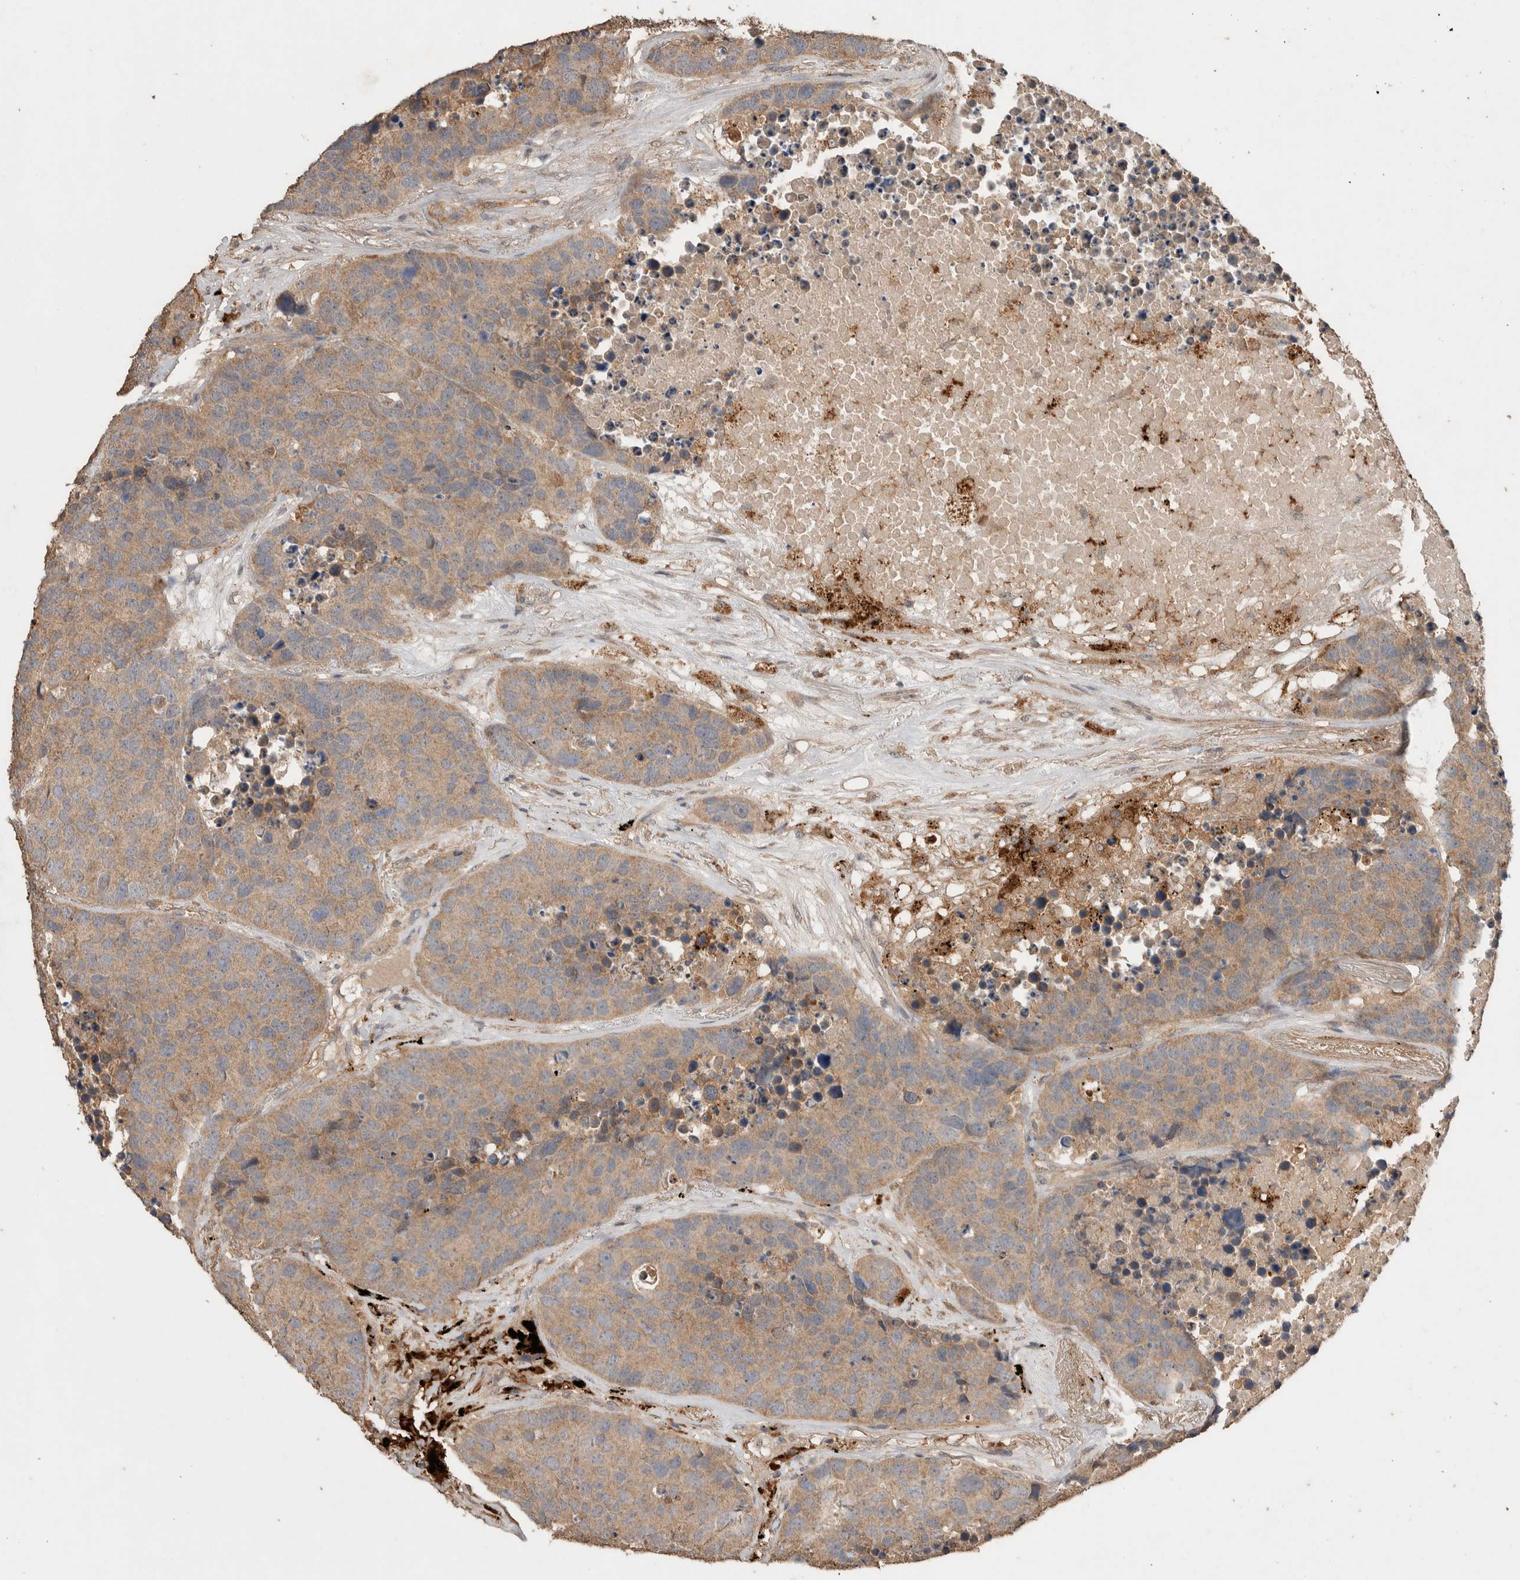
{"staining": {"intensity": "weak", "quantity": ">75%", "location": "cytoplasmic/membranous"}, "tissue": "carcinoid", "cell_type": "Tumor cells", "image_type": "cancer", "snomed": [{"axis": "morphology", "description": "Carcinoid, malignant, NOS"}, {"axis": "topography", "description": "Lung"}], "caption": "About >75% of tumor cells in human malignant carcinoid display weak cytoplasmic/membranous protein staining as visualized by brown immunohistochemical staining.", "gene": "KCNJ5", "patient": {"sex": "male", "age": 60}}